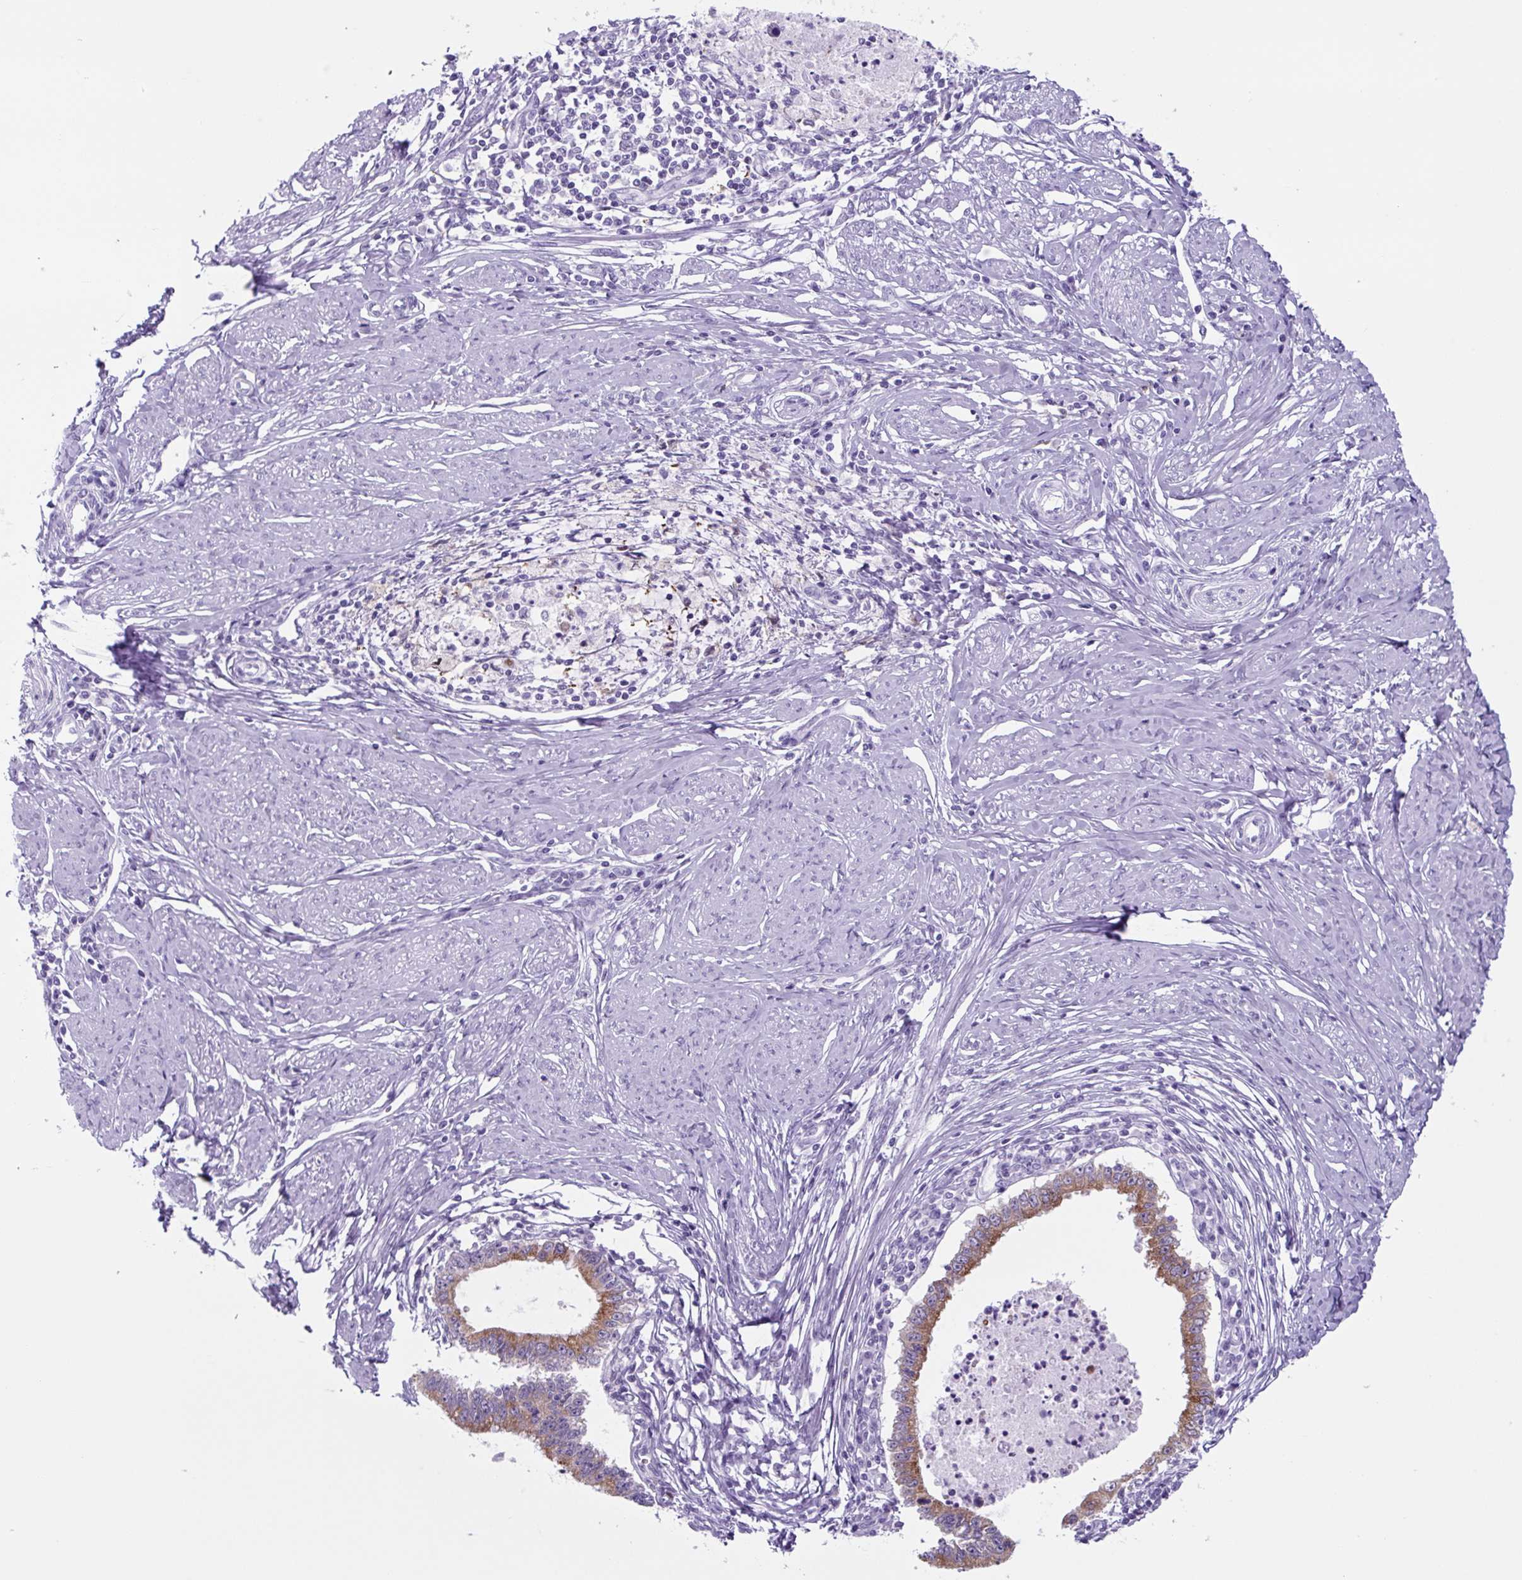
{"staining": {"intensity": "moderate", "quantity": "25%-75%", "location": "cytoplasmic/membranous"}, "tissue": "cervical cancer", "cell_type": "Tumor cells", "image_type": "cancer", "snomed": [{"axis": "morphology", "description": "Adenocarcinoma, NOS"}, {"axis": "topography", "description": "Cervix"}], "caption": "Cervical cancer was stained to show a protein in brown. There is medium levels of moderate cytoplasmic/membranous staining in approximately 25%-75% of tumor cells. The staining was performed using DAB, with brown indicating positive protein expression. Nuclei are stained blue with hematoxylin.", "gene": "TNFRSF8", "patient": {"sex": "female", "age": 36}}